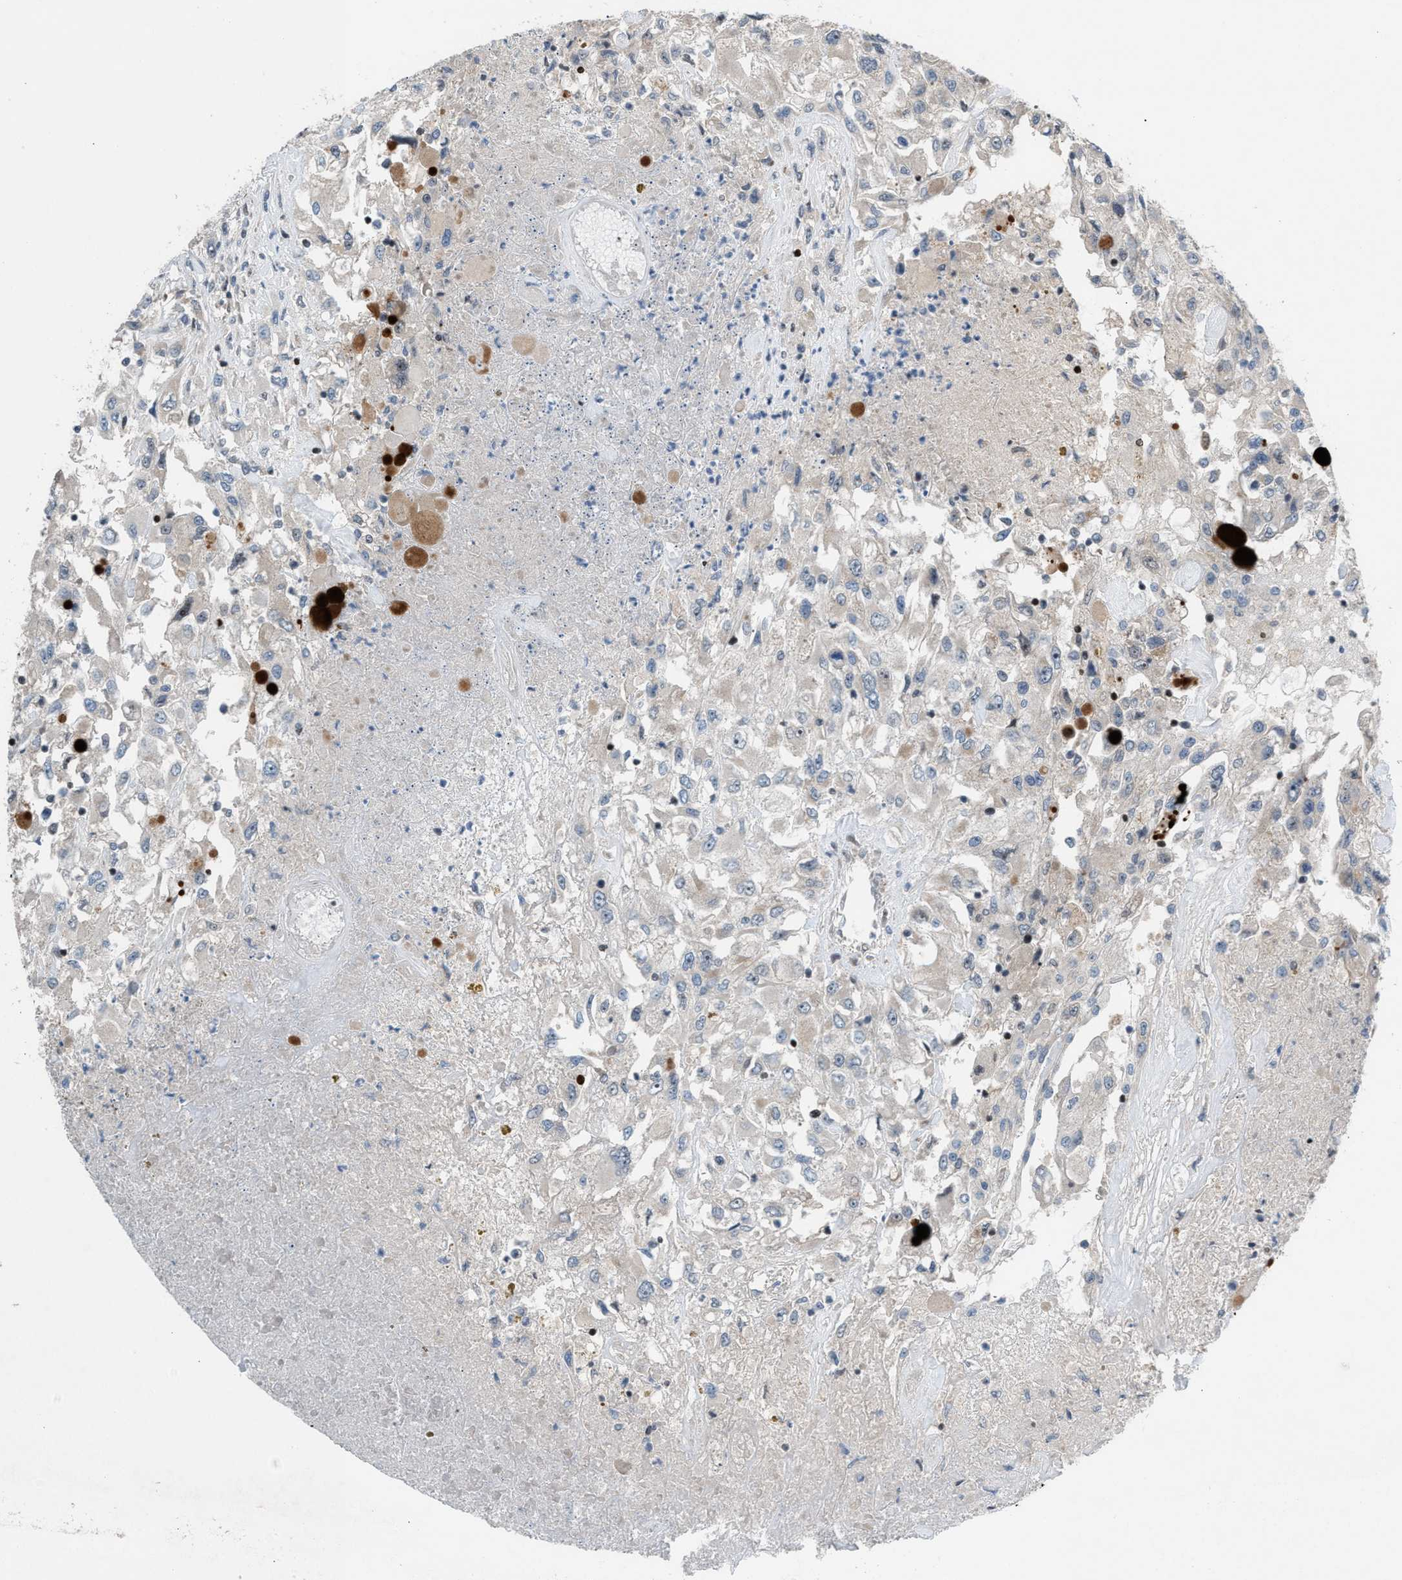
{"staining": {"intensity": "negative", "quantity": "none", "location": "none"}, "tissue": "renal cancer", "cell_type": "Tumor cells", "image_type": "cancer", "snomed": [{"axis": "morphology", "description": "Adenocarcinoma, NOS"}, {"axis": "topography", "description": "Kidney"}], "caption": "An IHC micrograph of renal adenocarcinoma is shown. There is no staining in tumor cells of renal adenocarcinoma. (Stains: DAB immunohistochemistry (IHC) with hematoxylin counter stain, Microscopy: brightfield microscopy at high magnification).", "gene": "ZNF276", "patient": {"sex": "female", "age": 52}}